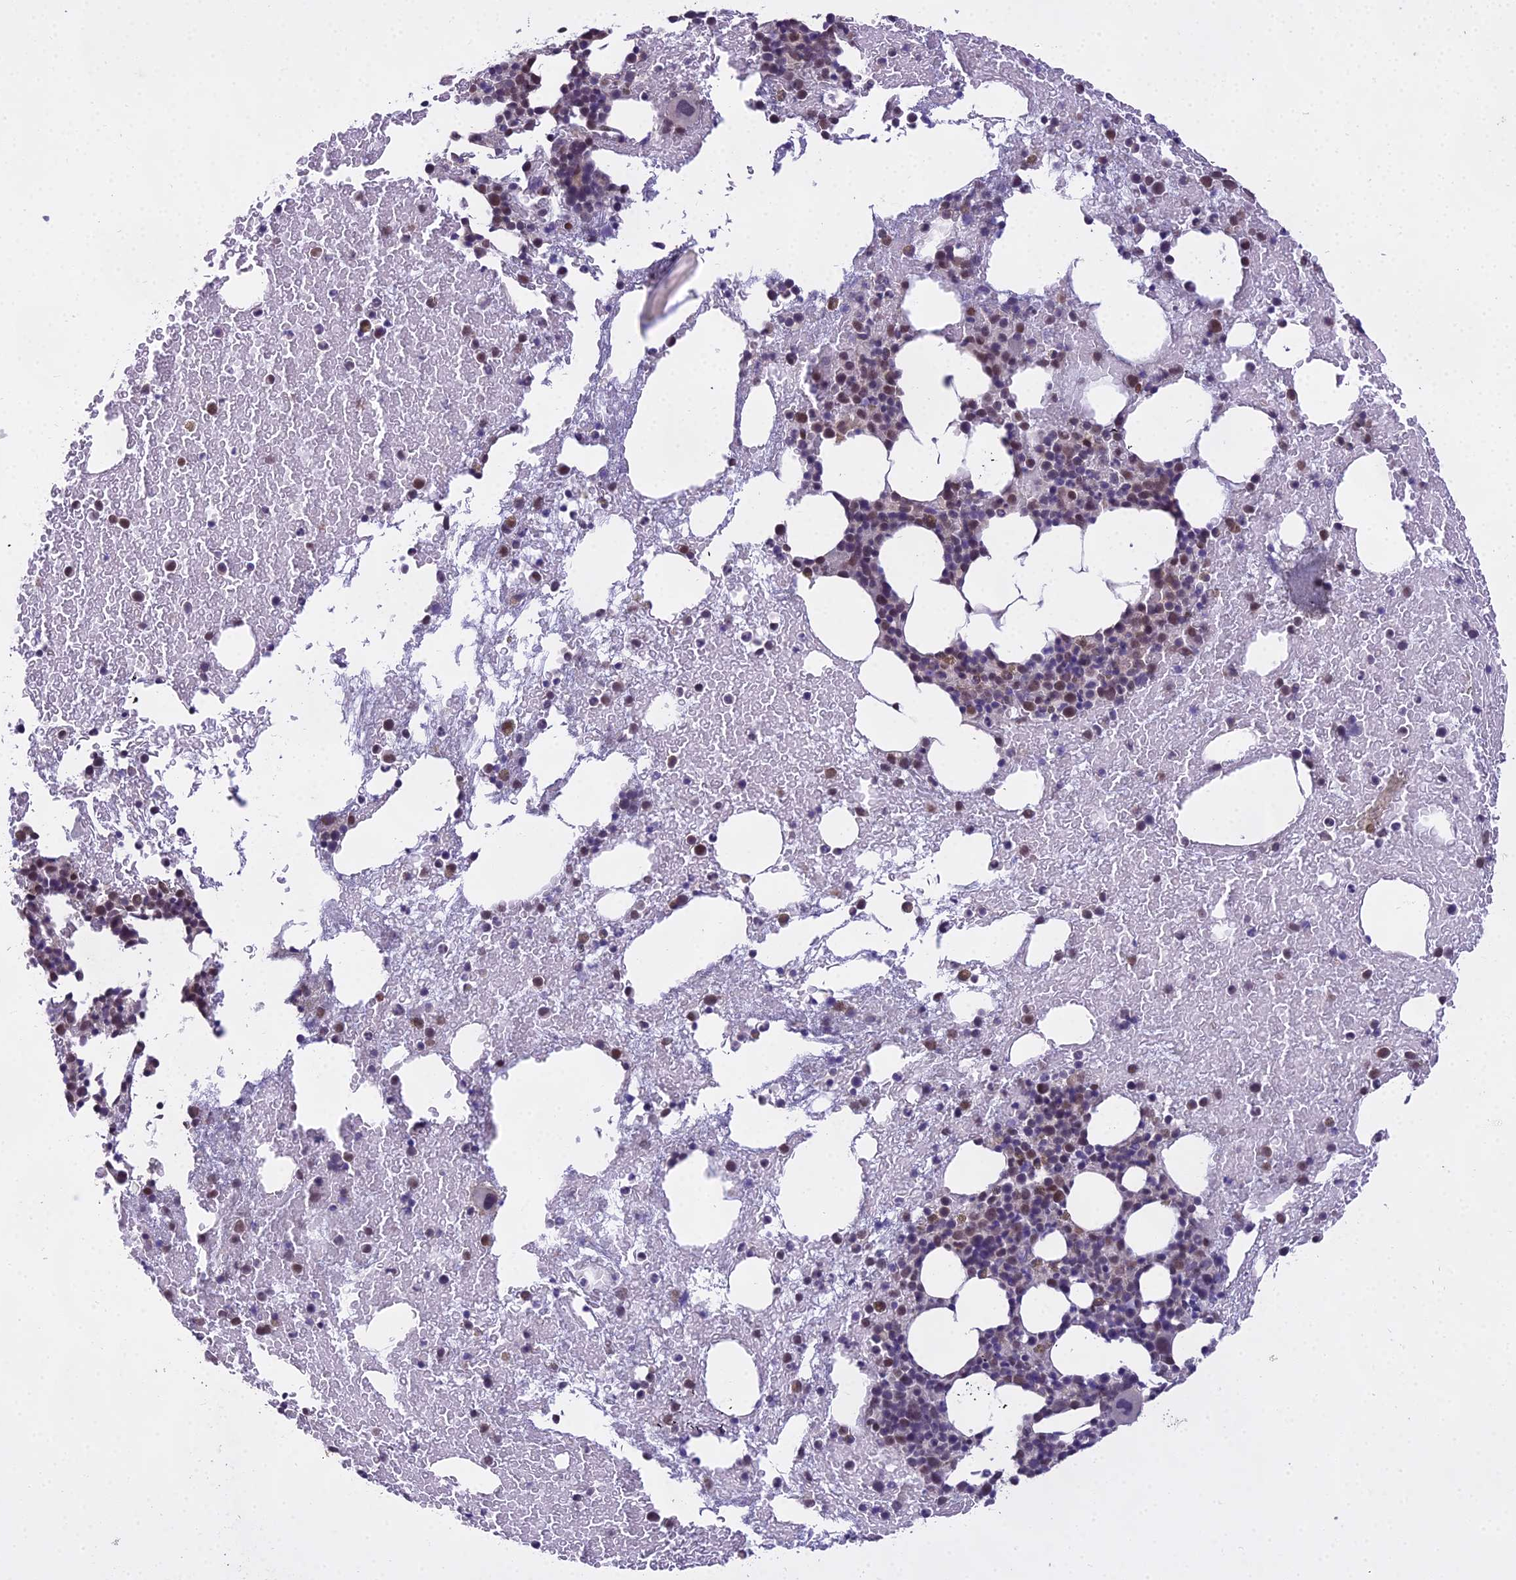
{"staining": {"intensity": "moderate", "quantity": "25%-75%", "location": "nuclear"}, "tissue": "bone marrow", "cell_type": "Hematopoietic cells", "image_type": "normal", "snomed": [{"axis": "morphology", "description": "Normal tissue, NOS"}, {"axis": "topography", "description": "Bone marrow"}], "caption": "About 25%-75% of hematopoietic cells in benign human bone marrow reveal moderate nuclear protein expression as visualized by brown immunohistochemical staining.", "gene": "MAT2A", "patient": {"sex": "male", "age": 57}}